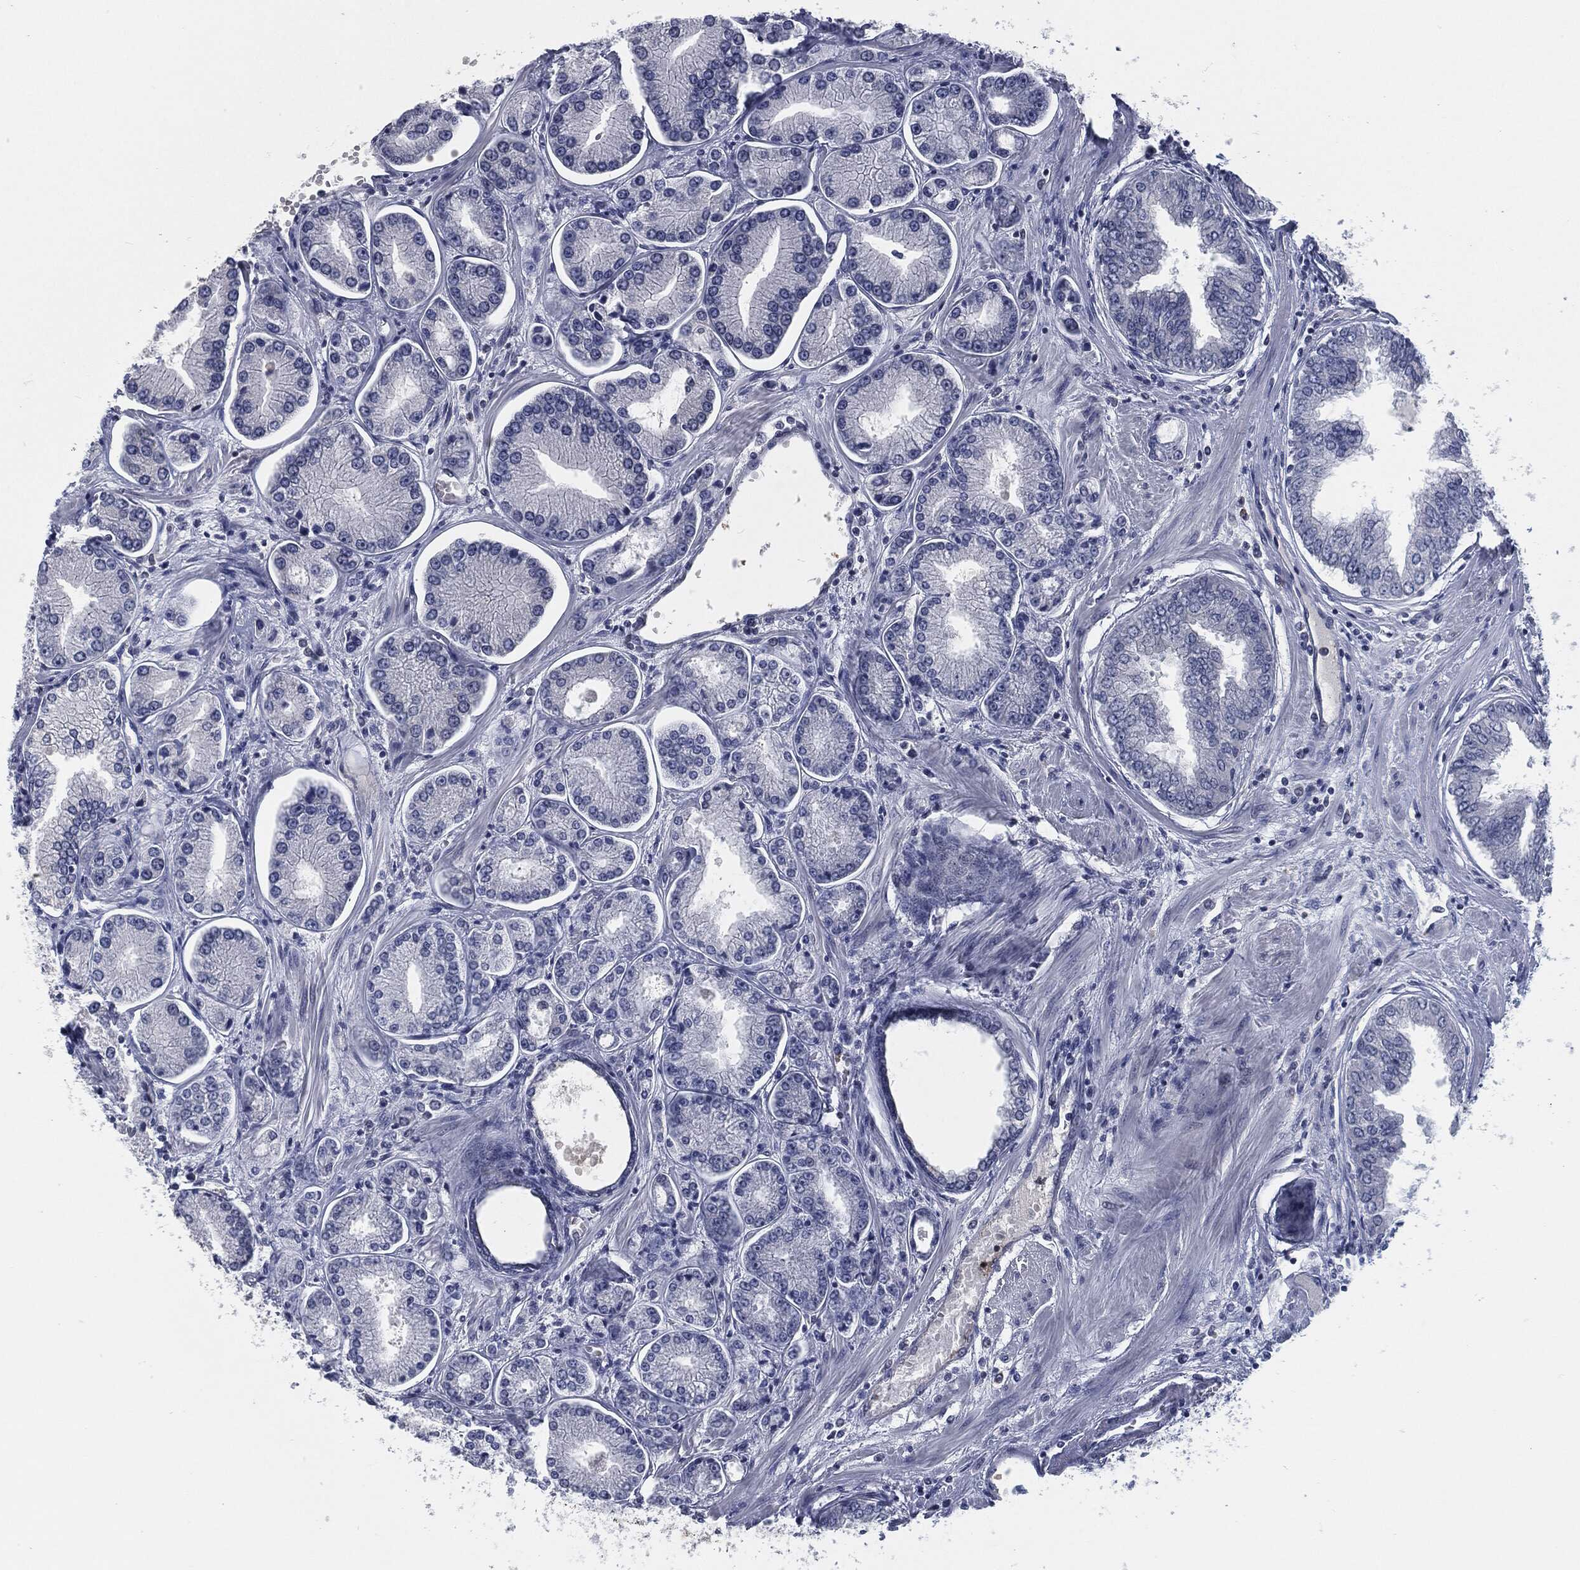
{"staining": {"intensity": "negative", "quantity": "none", "location": "none"}, "tissue": "prostate cancer", "cell_type": "Tumor cells", "image_type": "cancer", "snomed": [{"axis": "morphology", "description": "Adenocarcinoma, Low grade"}, {"axis": "topography", "description": "Prostate"}], "caption": "Protein analysis of prostate cancer displays no significant staining in tumor cells.", "gene": "PROM1", "patient": {"sex": "male", "age": 72}}